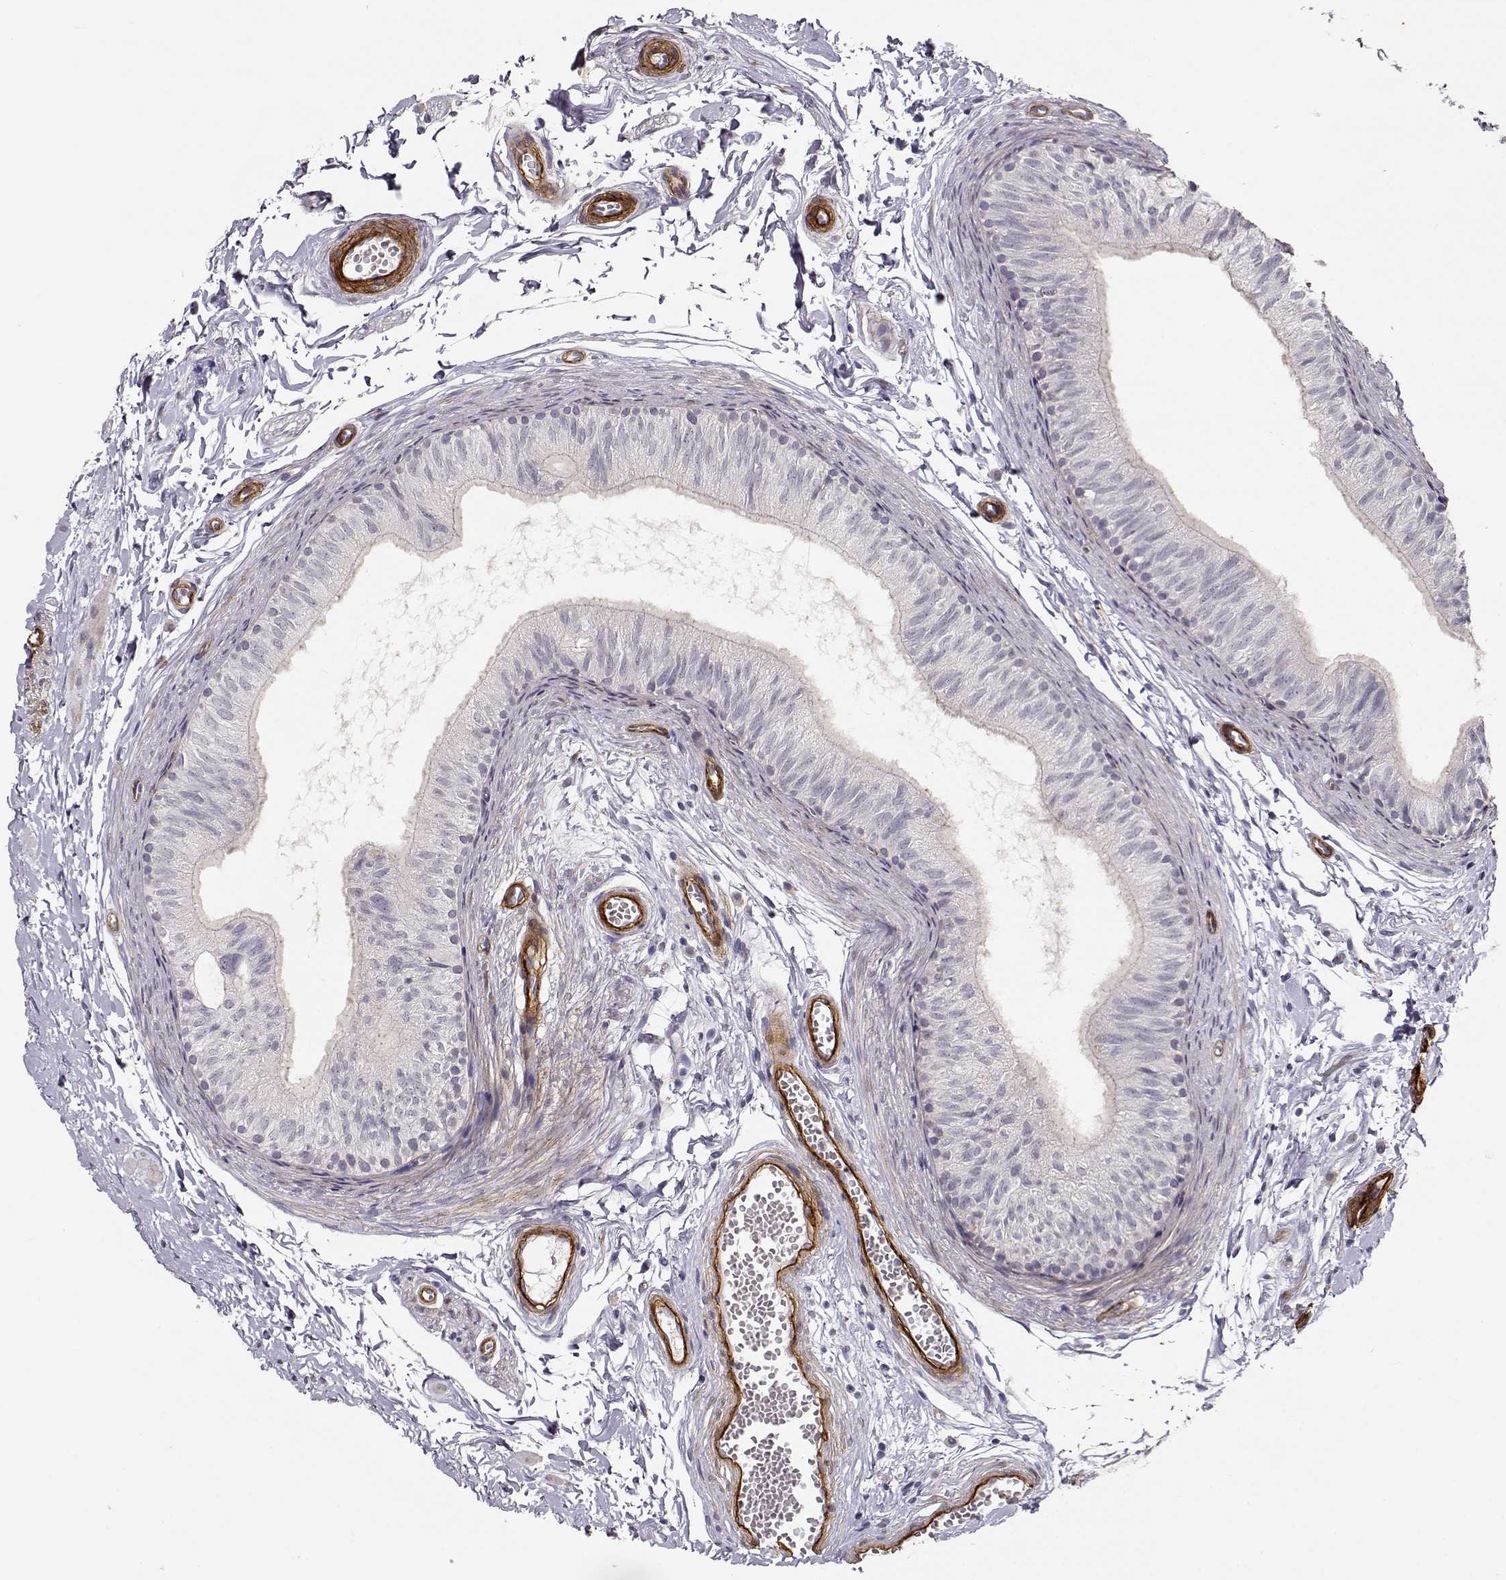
{"staining": {"intensity": "negative", "quantity": "none", "location": "none"}, "tissue": "epididymis", "cell_type": "Glandular cells", "image_type": "normal", "snomed": [{"axis": "morphology", "description": "Normal tissue, NOS"}, {"axis": "topography", "description": "Epididymis"}], "caption": "The image demonstrates no staining of glandular cells in benign epididymis.", "gene": "LAMA5", "patient": {"sex": "male", "age": 22}}